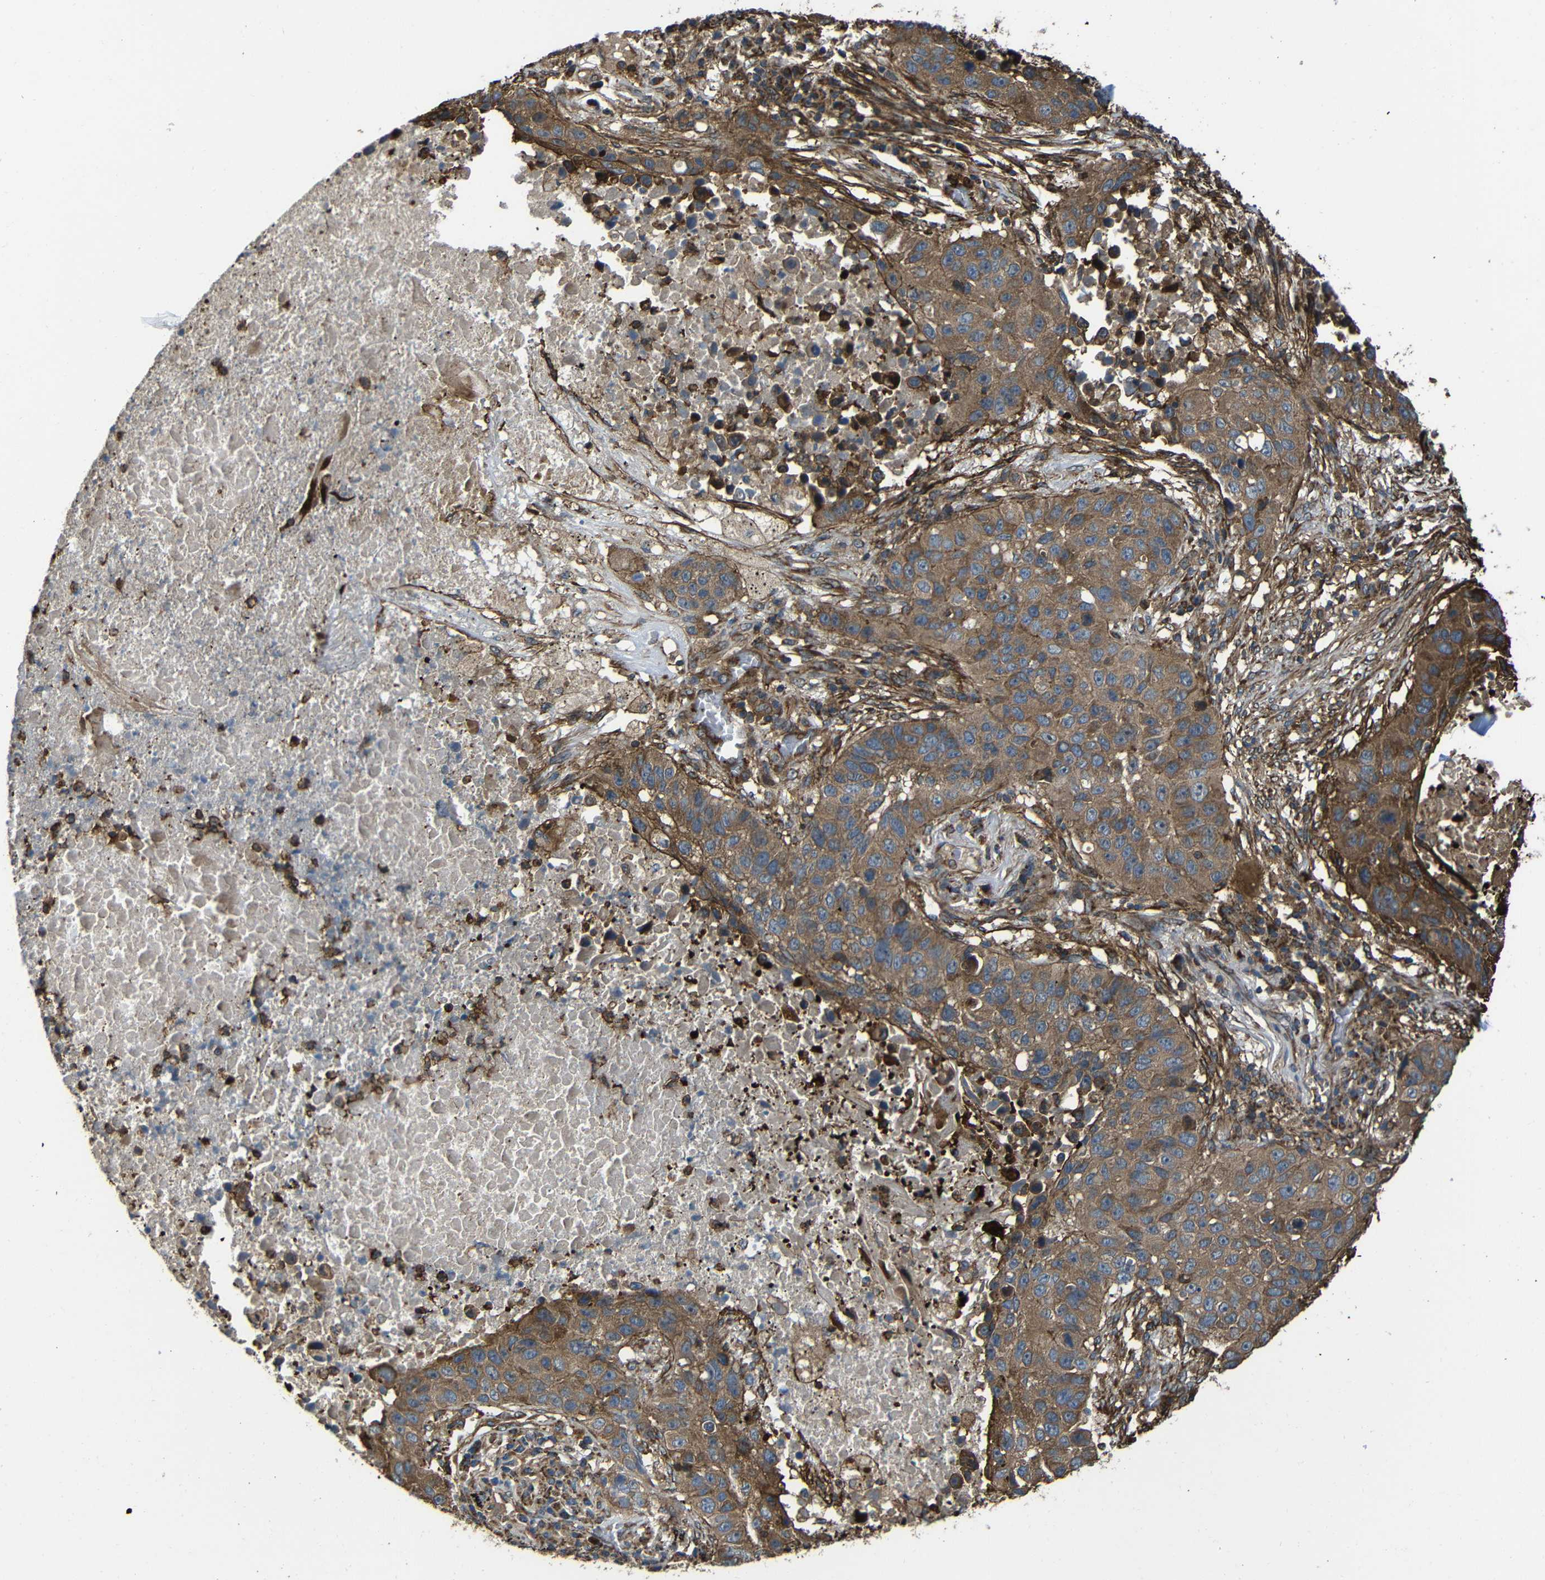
{"staining": {"intensity": "moderate", "quantity": ">75%", "location": "cytoplasmic/membranous"}, "tissue": "lung cancer", "cell_type": "Tumor cells", "image_type": "cancer", "snomed": [{"axis": "morphology", "description": "Squamous cell carcinoma, NOS"}, {"axis": "topography", "description": "Lung"}], "caption": "Immunohistochemistry photomicrograph of lung cancer stained for a protein (brown), which demonstrates medium levels of moderate cytoplasmic/membranous staining in approximately >75% of tumor cells.", "gene": "PTCH1", "patient": {"sex": "male", "age": 57}}